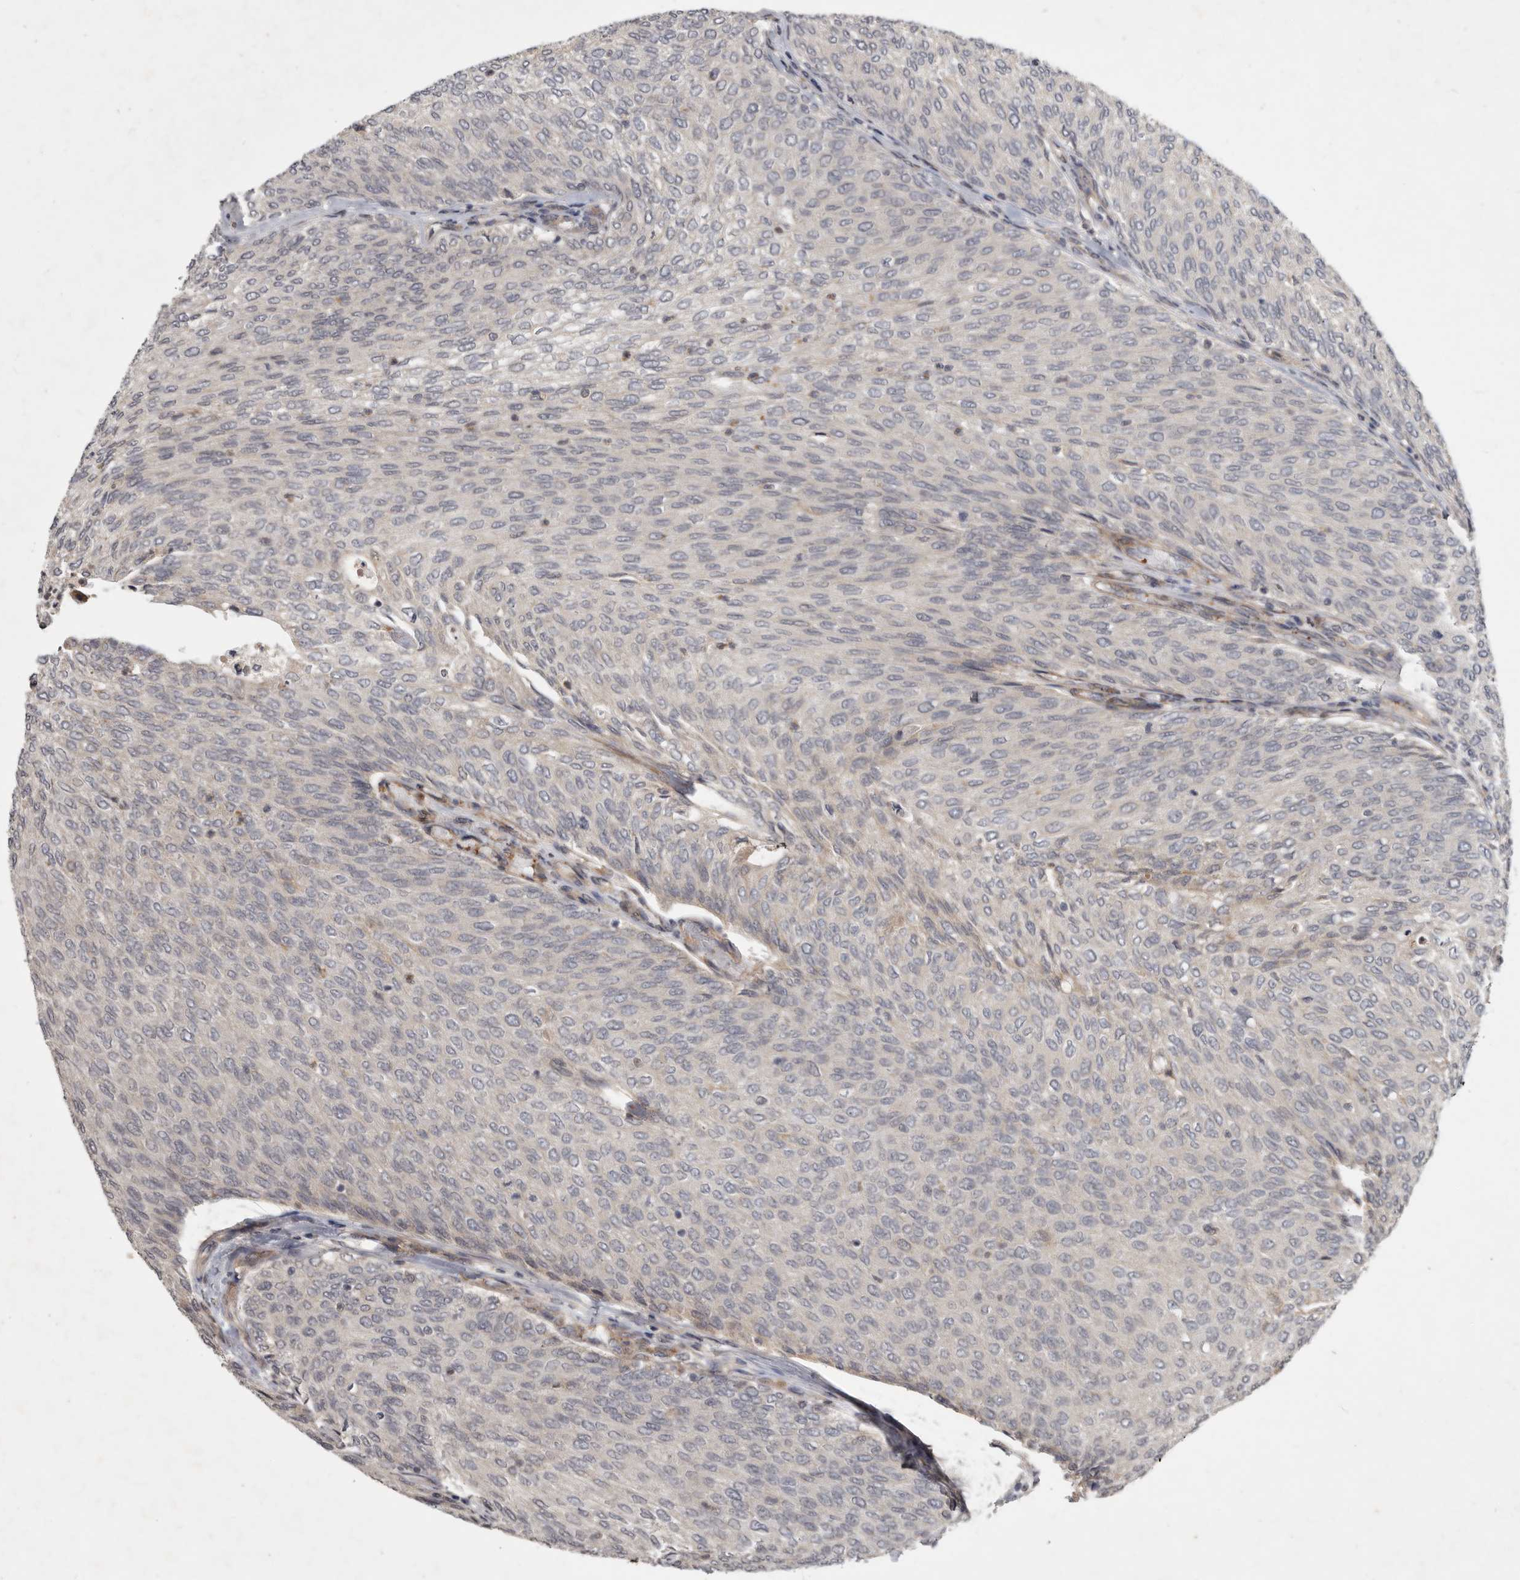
{"staining": {"intensity": "negative", "quantity": "none", "location": "none"}, "tissue": "urothelial cancer", "cell_type": "Tumor cells", "image_type": "cancer", "snomed": [{"axis": "morphology", "description": "Urothelial carcinoma, Low grade"}, {"axis": "topography", "description": "Urinary bladder"}], "caption": "Tumor cells are negative for protein expression in human urothelial cancer. Brightfield microscopy of immunohistochemistry stained with DAB (brown) and hematoxylin (blue), captured at high magnification.", "gene": "DNAJC28", "patient": {"sex": "female", "age": 79}}